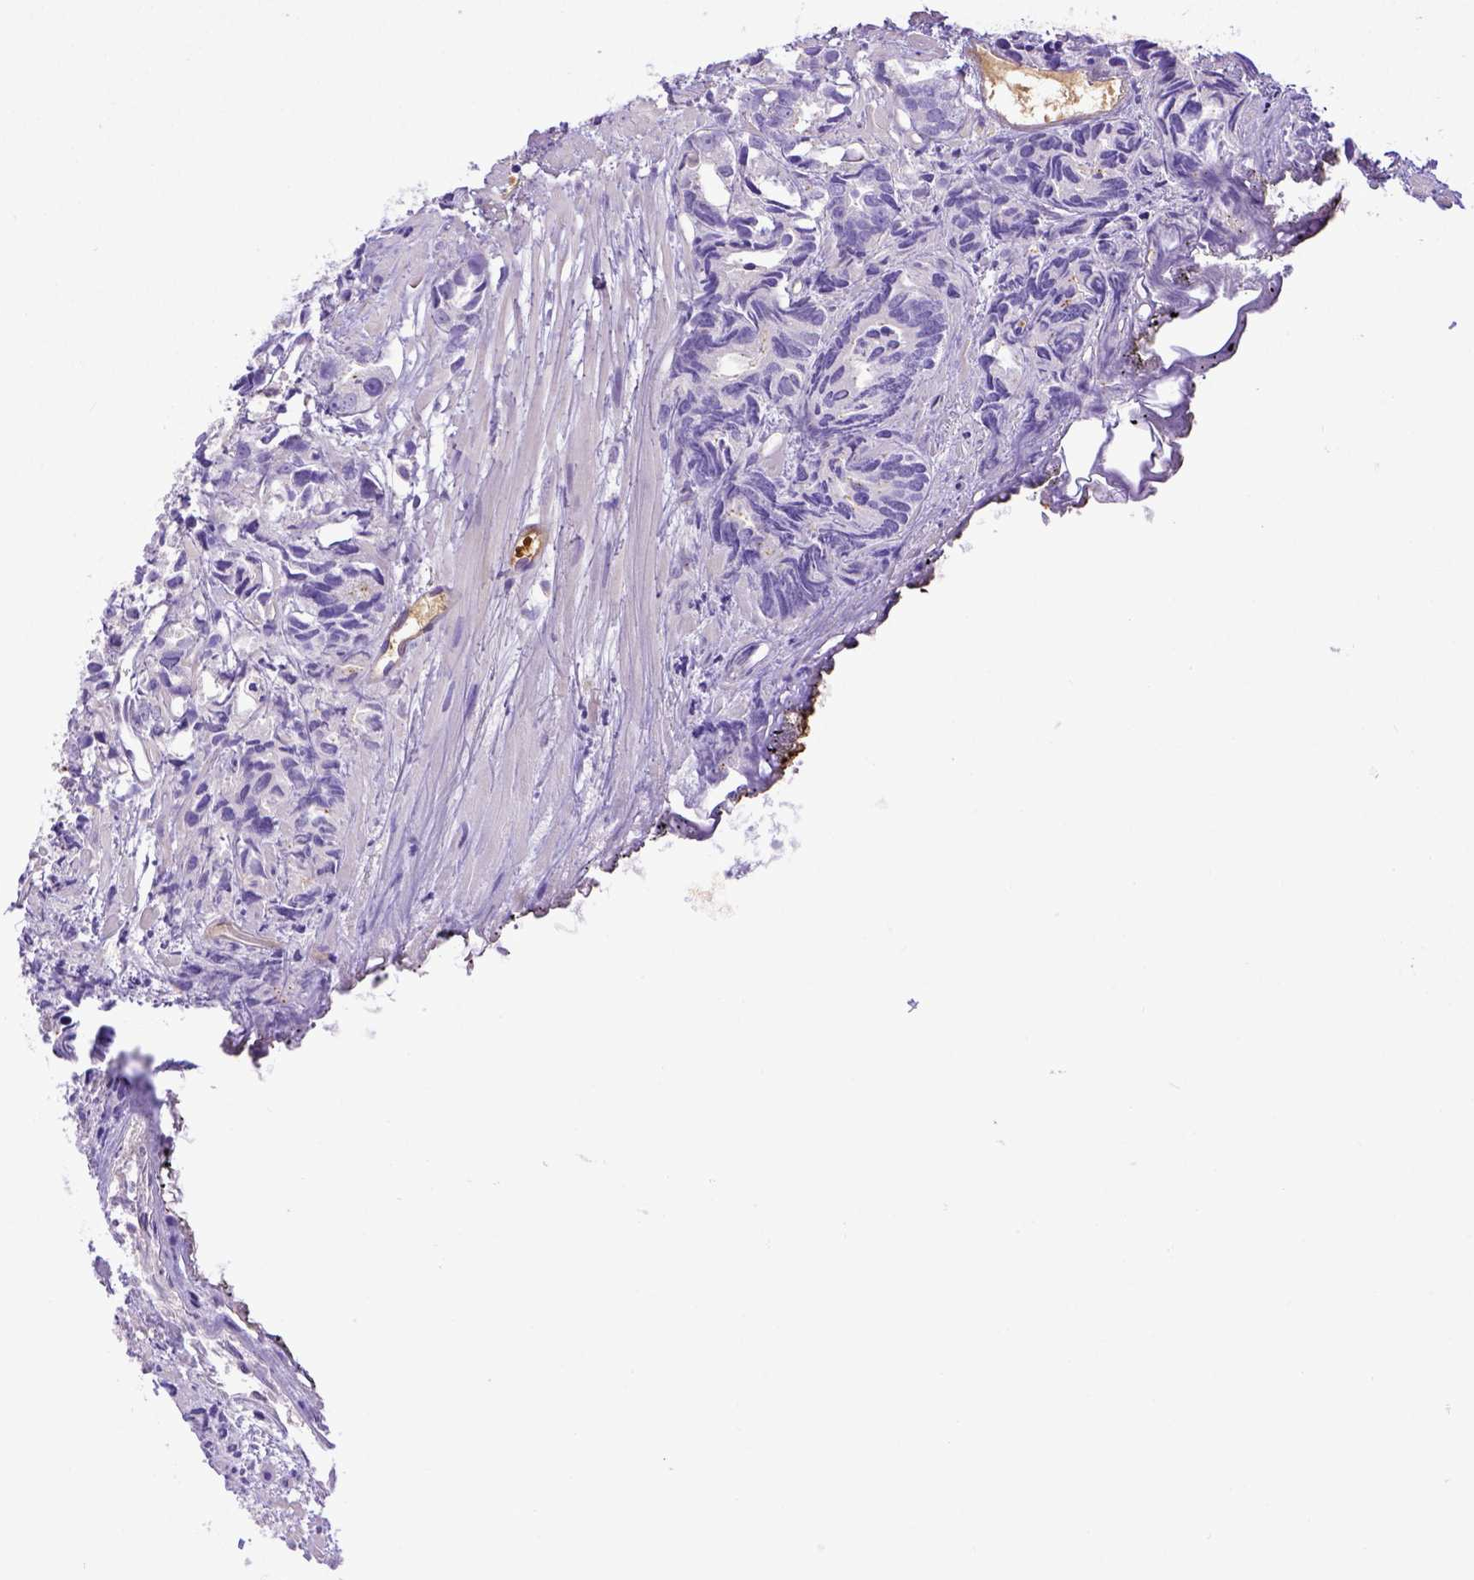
{"staining": {"intensity": "negative", "quantity": "none", "location": "none"}, "tissue": "prostate cancer", "cell_type": "Tumor cells", "image_type": "cancer", "snomed": [{"axis": "morphology", "description": "Adenocarcinoma, High grade"}, {"axis": "topography", "description": "Prostate"}], "caption": "High power microscopy micrograph of an immunohistochemistry (IHC) photomicrograph of prostate cancer (adenocarcinoma (high-grade)), revealing no significant expression in tumor cells.", "gene": "CFAP300", "patient": {"sex": "male", "age": 79}}